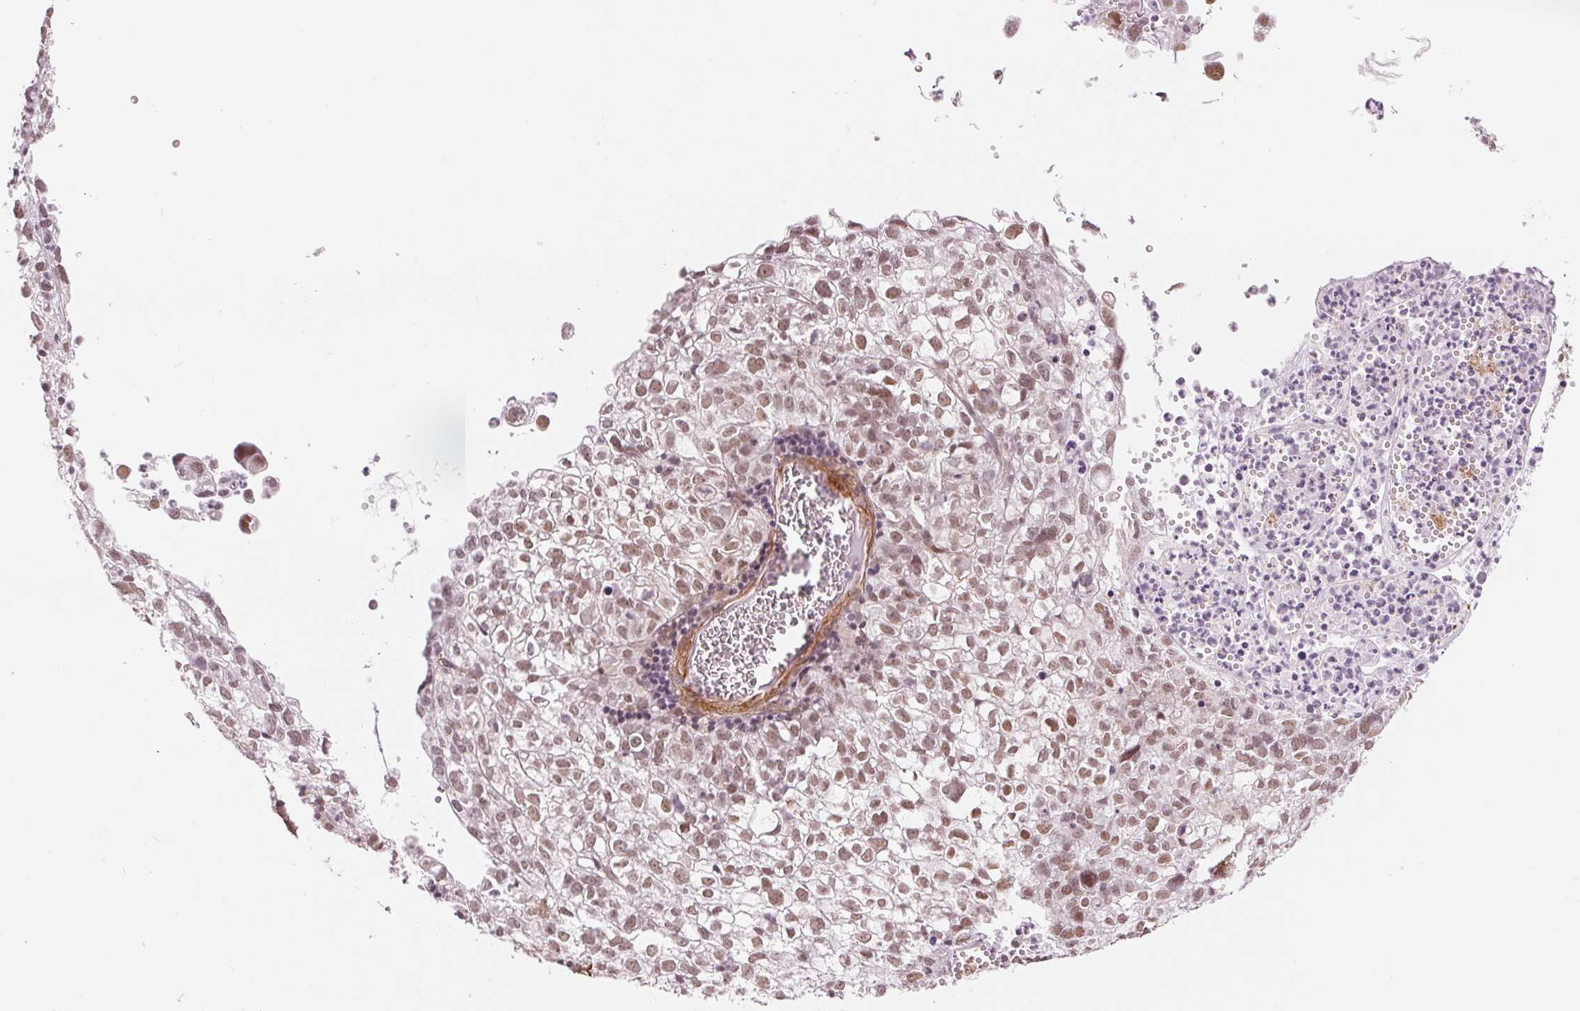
{"staining": {"intensity": "moderate", "quantity": ">75%", "location": "nuclear"}, "tissue": "cervical cancer", "cell_type": "Tumor cells", "image_type": "cancer", "snomed": [{"axis": "morphology", "description": "Squamous cell carcinoma, NOS"}, {"axis": "topography", "description": "Cervix"}], "caption": "Cervical cancer stained with DAB (3,3'-diaminobenzidine) IHC displays medium levels of moderate nuclear positivity in about >75% of tumor cells.", "gene": "BCAT1", "patient": {"sex": "female", "age": 55}}